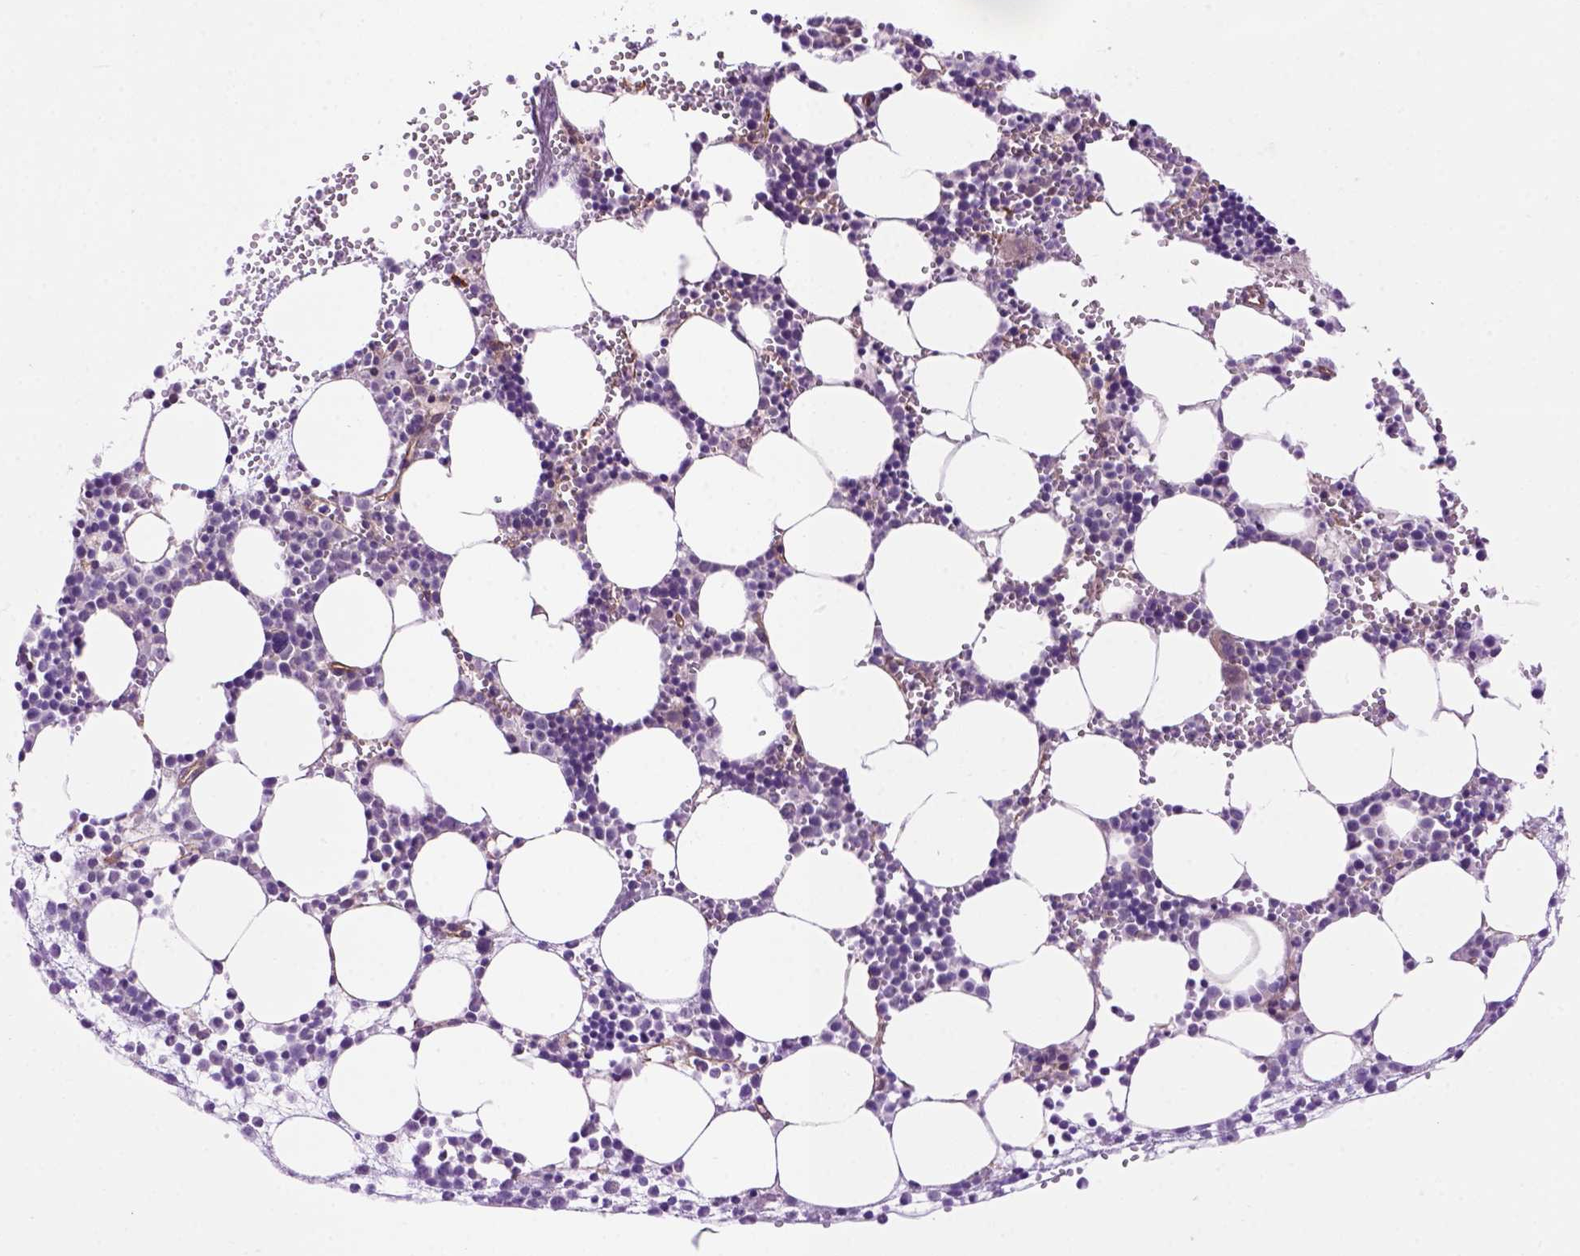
{"staining": {"intensity": "moderate", "quantity": "<25%", "location": "cytoplasmic/membranous"}, "tissue": "bone marrow", "cell_type": "Hematopoietic cells", "image_type": "normal", "snomed": [{"axis": "morphology", "description": "Normal tissue, NOS"}, {"axis": "topography", "description": "Bone marrow"}], "caption": "Immunohistochemical staining of unremarkable human bone marrow displays moderate cytoplasmic/membranous protein expression in about <25% of hematopoietic cells. Immunohistochemistry (ihc) stains the protein of interest in brown and the nuclei are stained blue.", "gene": "CASKIN2", "patient": {"sex": "male", "age": 89}}